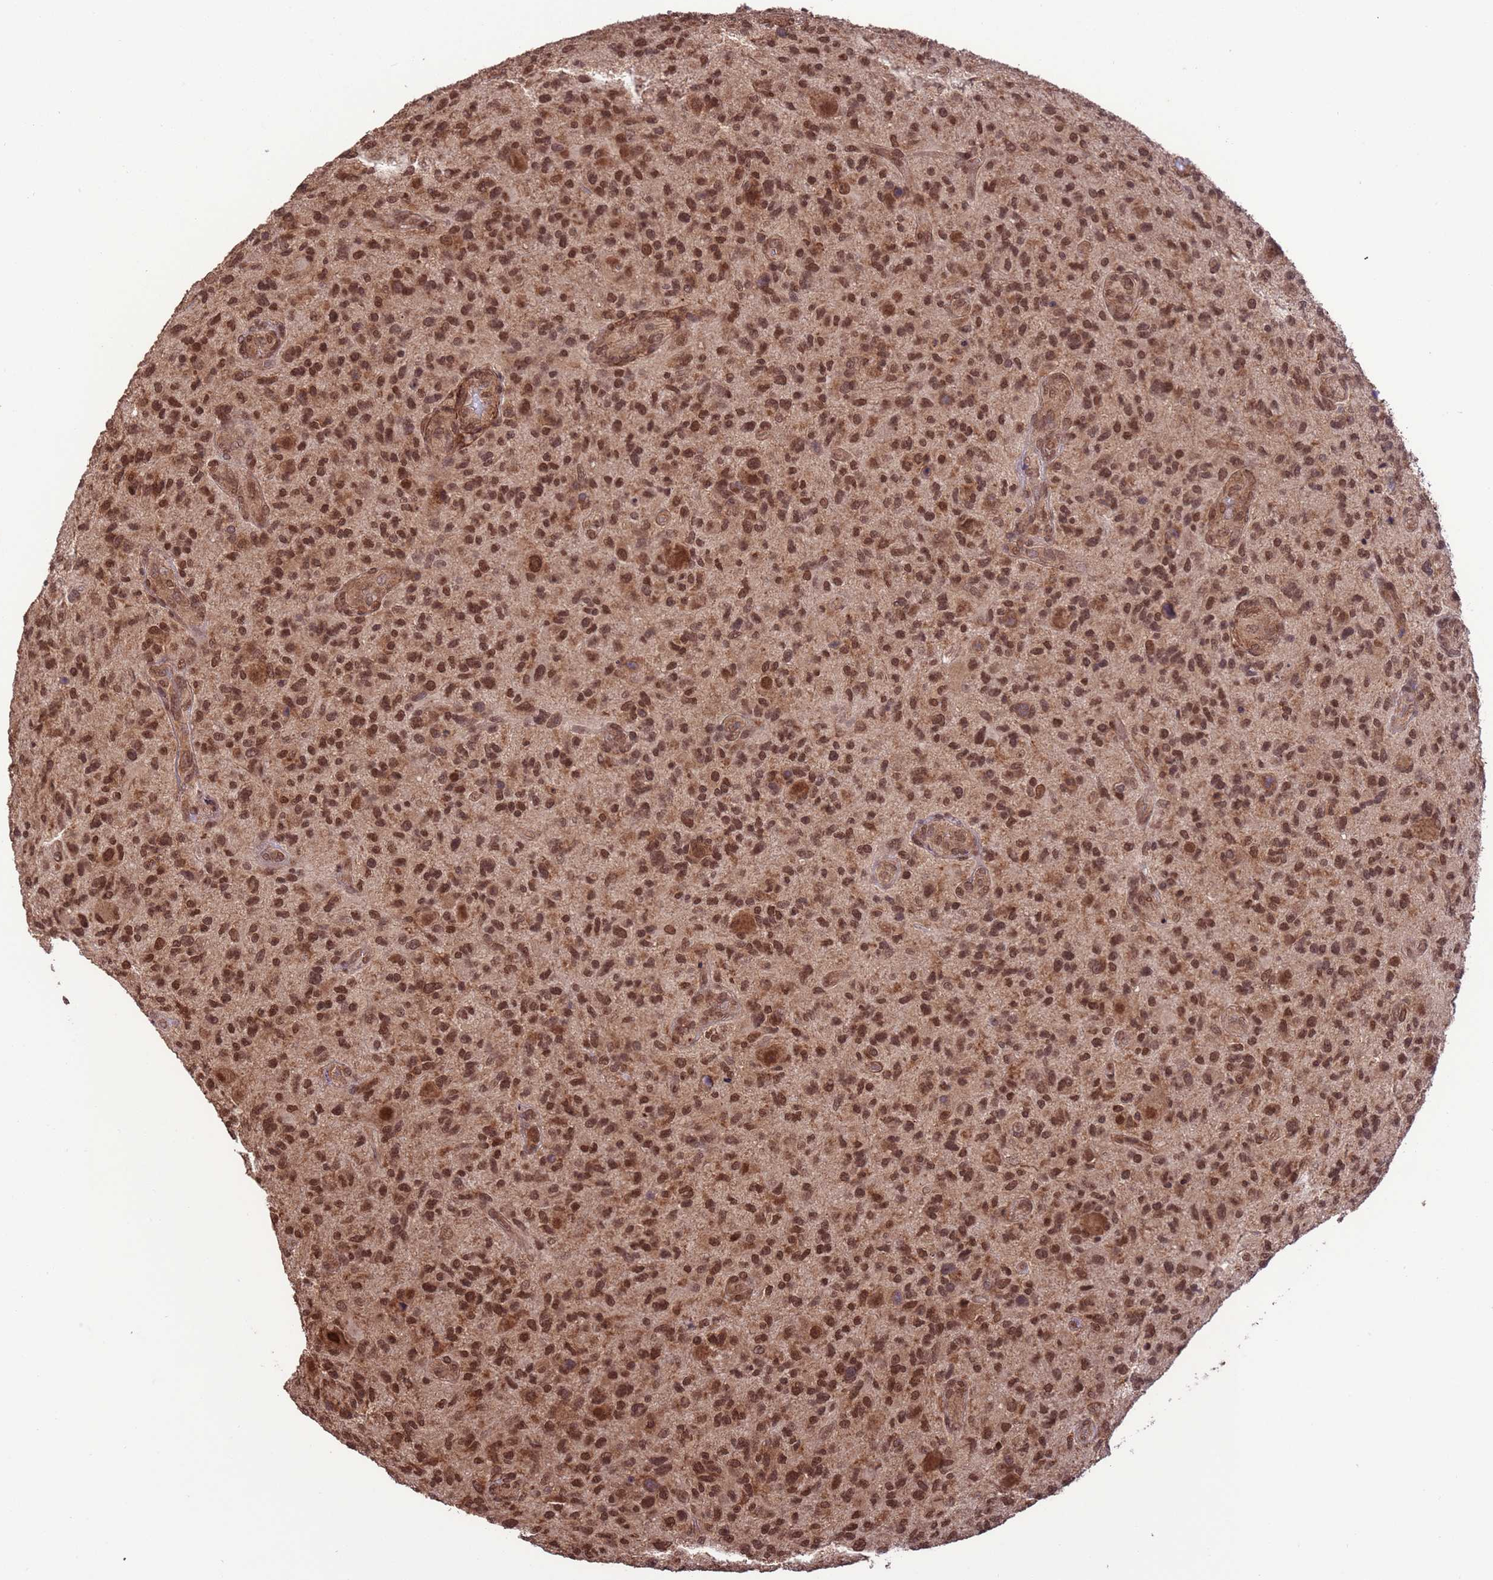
{"staining": {"intensity": "moderate", "quantity": ">75%", "location": "nuclear"}, "tissue": "glioma", "cell_type": "Tumor cells", "image_type": "cancer", "snomed": [{"axis": "morphology", "description": "Glioma, malignant, High grade"}, {"axis": "topography", "description": "Brain"}], "caption": "Tumor cells reveal medium levels of moderate nuclear staining in about >75% of cells in human glioma.", "gene": "VSTM4", "patient": {"sex": "male", "age": 47}}